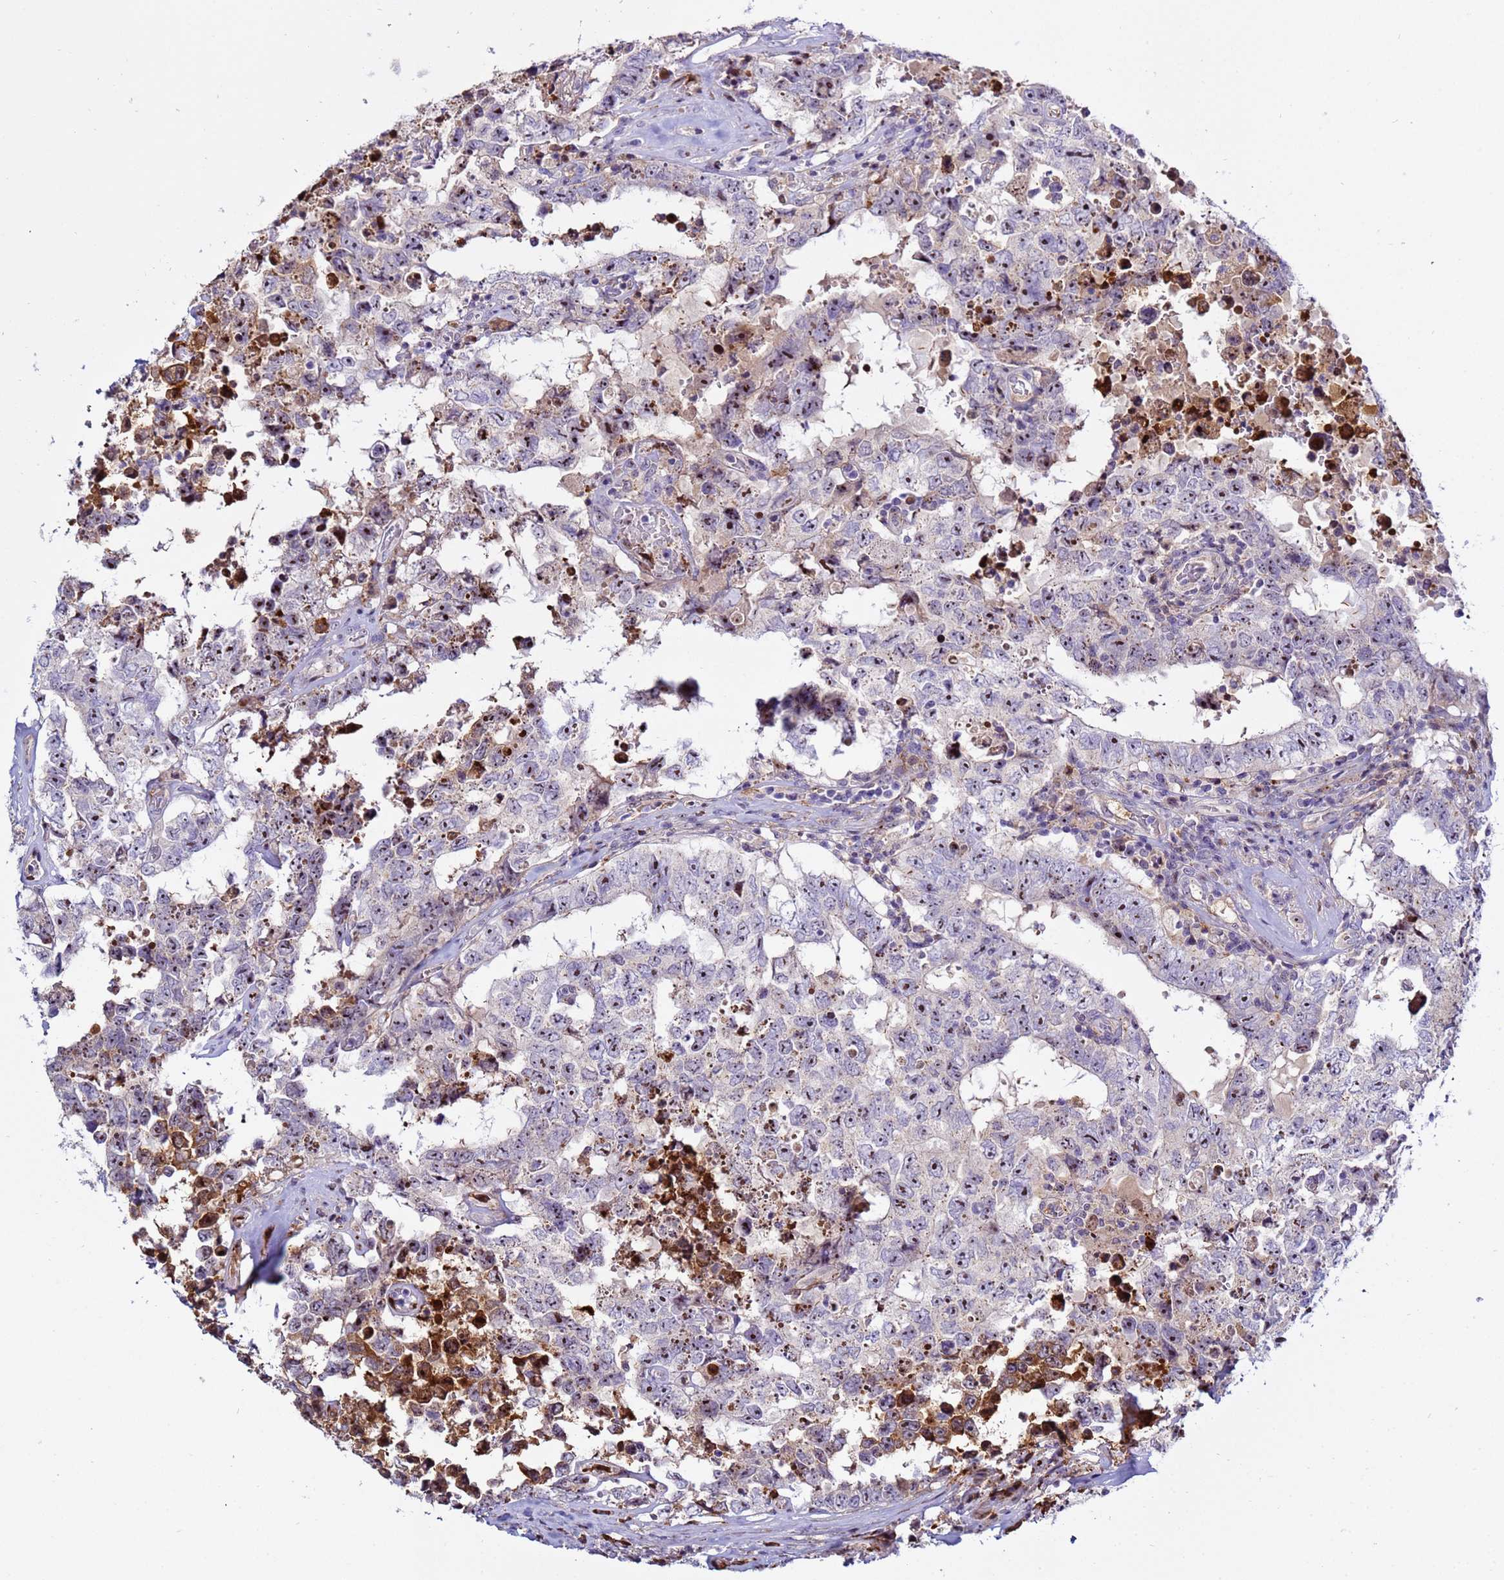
{"staining": {"intensity": "weak", "quantity": "<25%", "location": "cytoplasmic/membranous,nuclear"}, "tissue": "testis cancer", "cell_type": "Tumor cells", "image_type": "cancer", "snomed": [{"axis": "morphology", "description": "Normal tissue, NOS"}, {"axis": "morphology", "description": "Carcinoma, Embryonal, NOS"}, {"axis": "topography", "description": "Testis"}, {"axis": "topography", "description": "Epididymis"}], "caption": "The immunohistochemistry (IHC) micrograph has no significant staining in tumor cells of testis embryonal carcinoma tissue.", "gene": "NOL8", "patient": {"sex": "male", "age": 25}}